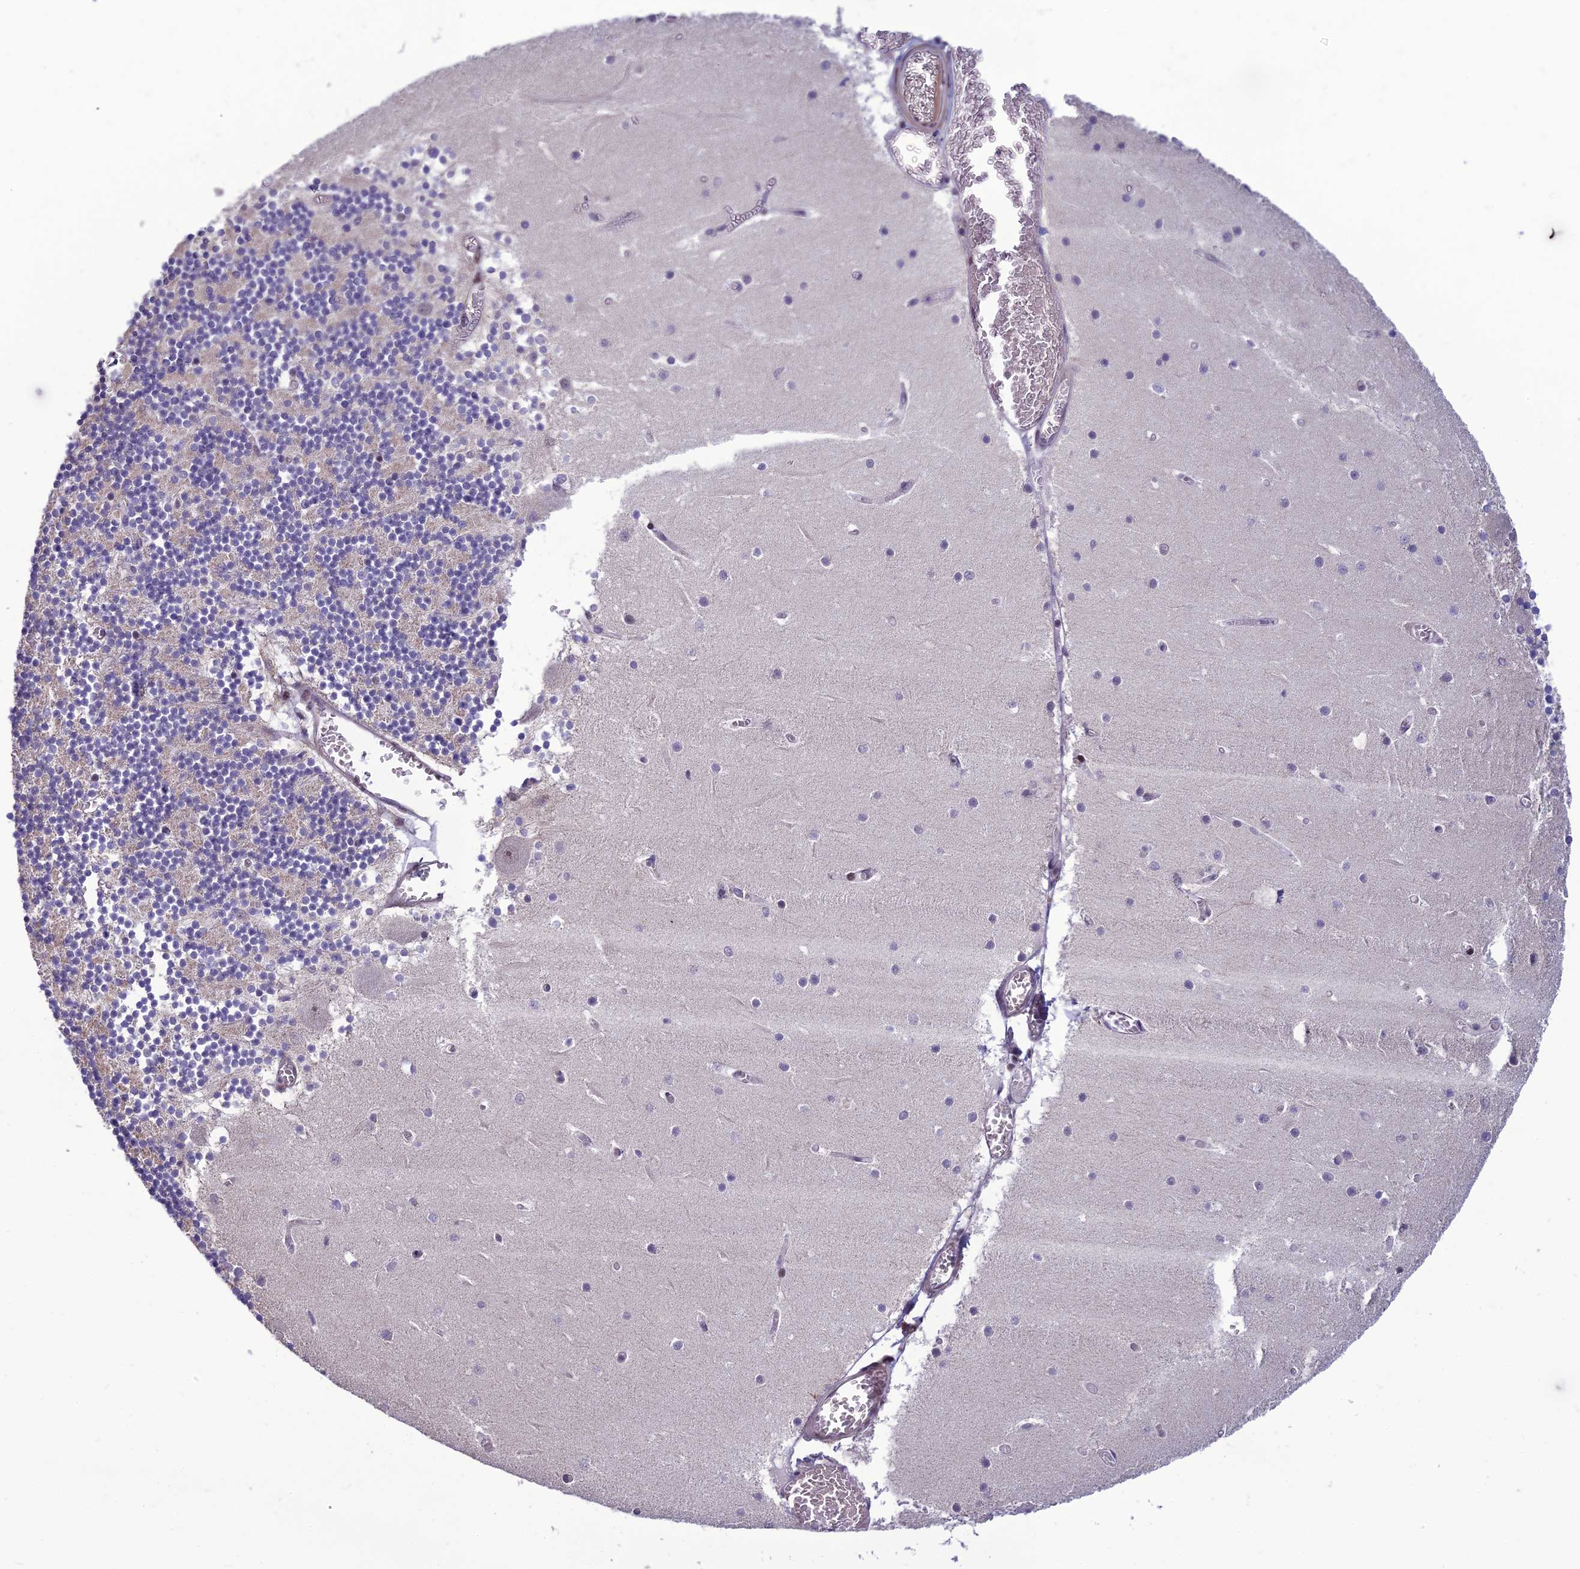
{"staining": {"intensity": "negative", "quantity": "none", "location": "none"}, "tissue": "cerebellum", "cell_type": "Cells in granular layer", "image_type": "normal", "snomed": [{"axis": "morphology", "description": "Normal tissue, NOS"}, {"axis": "topography", "description": "Cerebellum"}], "caption": "This is an immunohistochemistry (IHC) photomicrograph of unremarkable cerebellum. There is no expression in cells in granular layer.", "gene": "FBRS", "patient": {"sex": "female", "age": 28}}